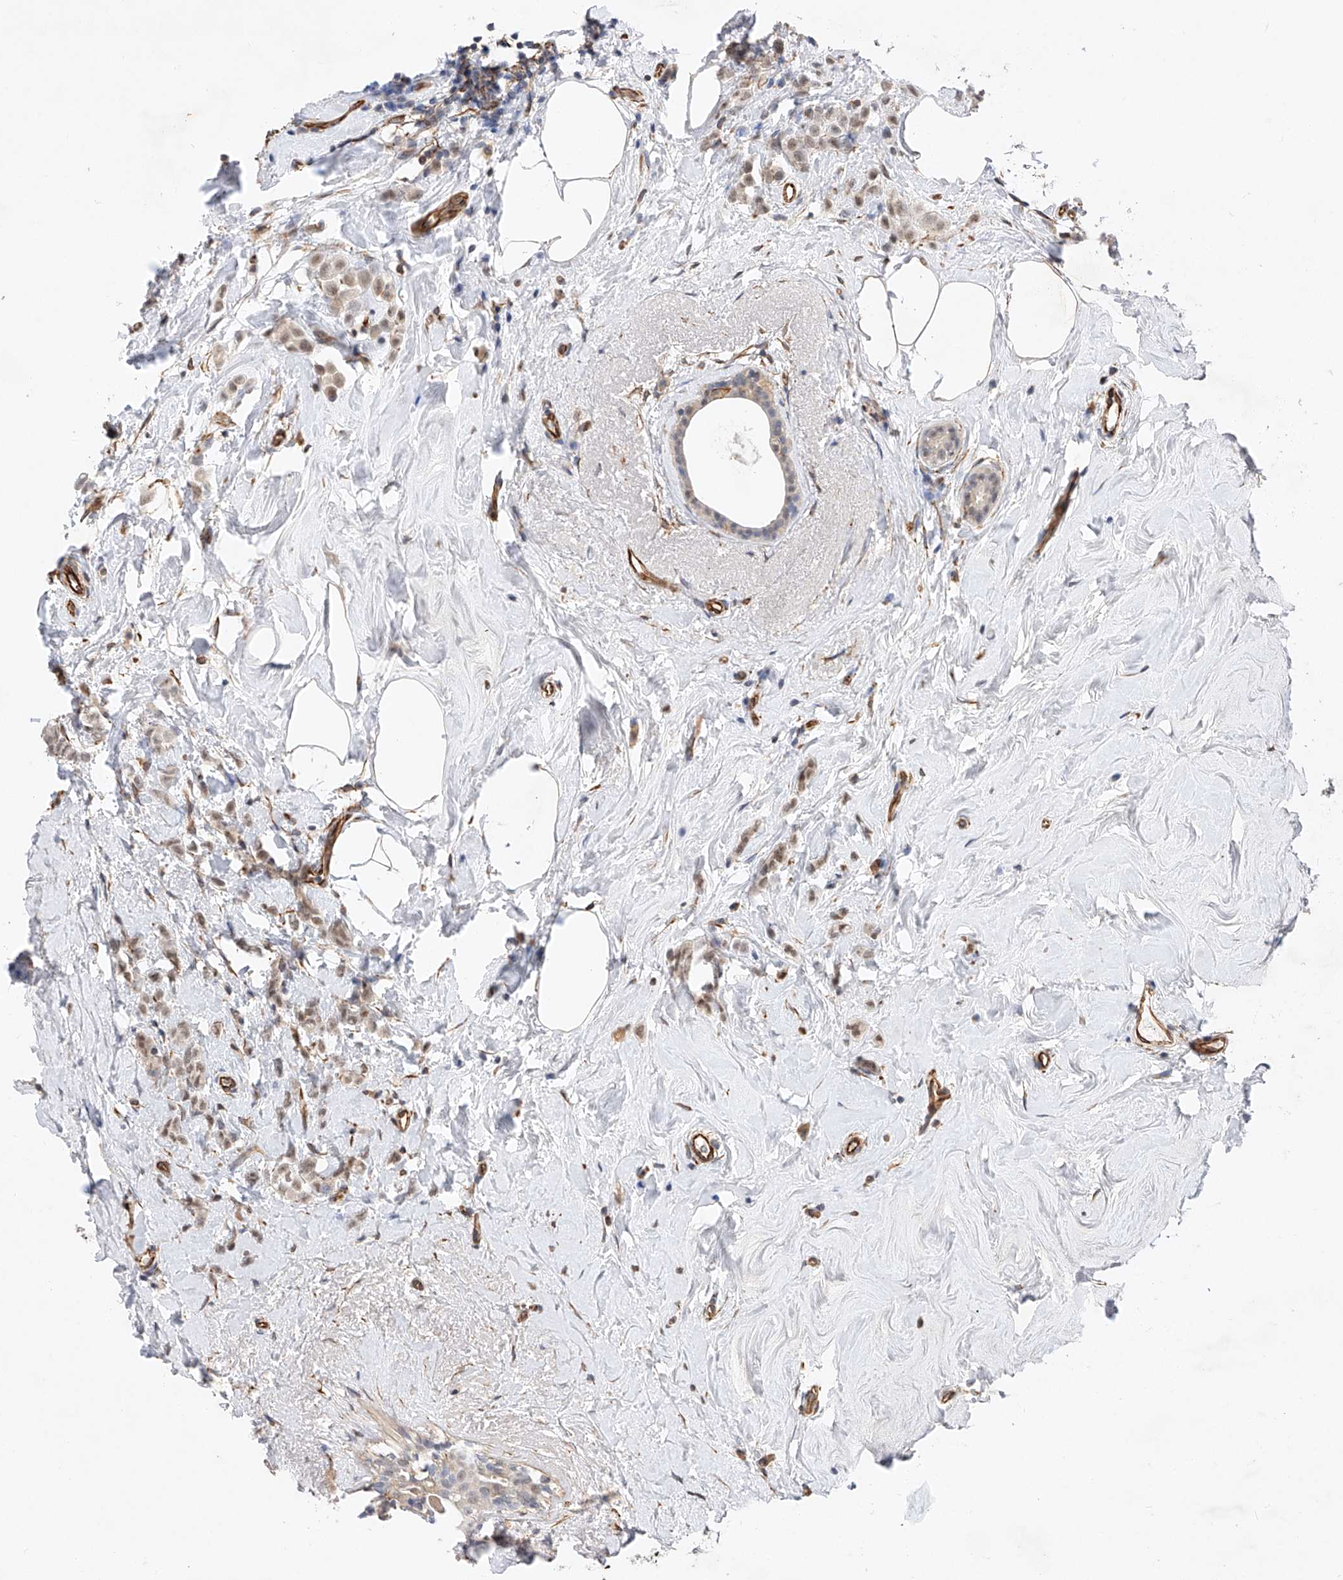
{"staining": {"intensity": "weak", "quantity": "25%-75%", "location": "nuclear"}, "tissue": "breast cancer", "cell_type": "Tumor cells", "image_type": "cancer", "snomed": [{"axis": "morphology", "description": "Lobular carcinoma"}, {"axis": "topography", "description": "Breast"}], "caption": "The immunohistochemical stain labels weak nuclear staining in tumor cells of breast cancer tissue. (DAB (3,3'-diaminobenzidine) IHC with brightfield microscopy, high magnification).", "gene": "AMD1", "patient": {"sex": "female", "age": 47}}